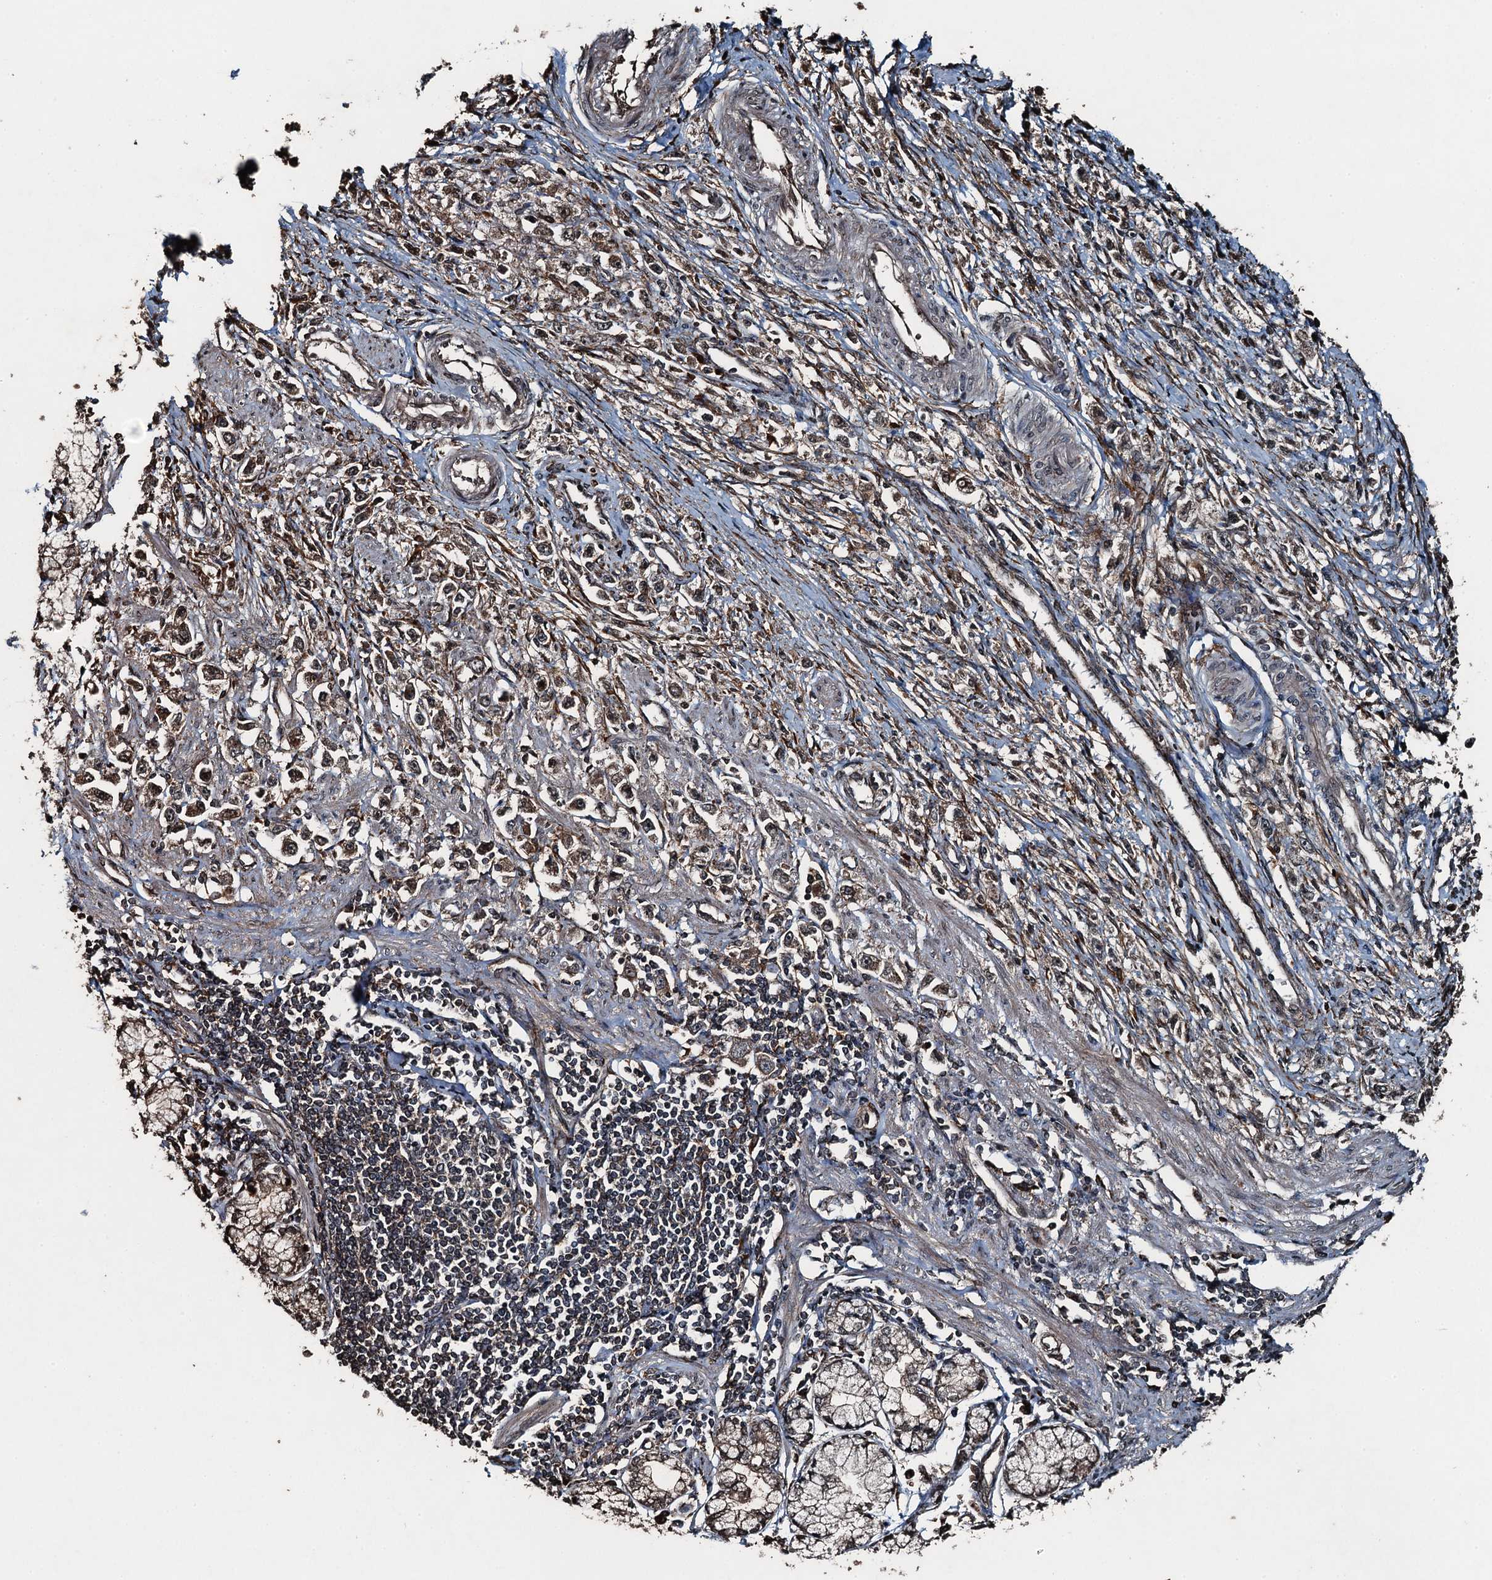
{"staining": {"intensity": "moderate", "quantity": ">75%", "location": "cytoplasmic/membranous,nuclear"}, "tissue": "stomach cancer", "cell_type": "Tumor cells", "image_type": "cancer", "snomed": [{"axis": "morphology", "description": "Adenocarcinoma, NOS"}, {"axis": "topography", "description": "Stomach"}], "caption": "A photomicrograph of stomach cancer stained for a protein shows moderate cytoplasmic/membranous and nuclear brown staining in tumor cells. (DAB (3,3'-diaminobenzidine) IHC with brightfield microscopy, high magnification).", "gene": "TCTN1", "patient": {"sex": "female", "age": 59}}